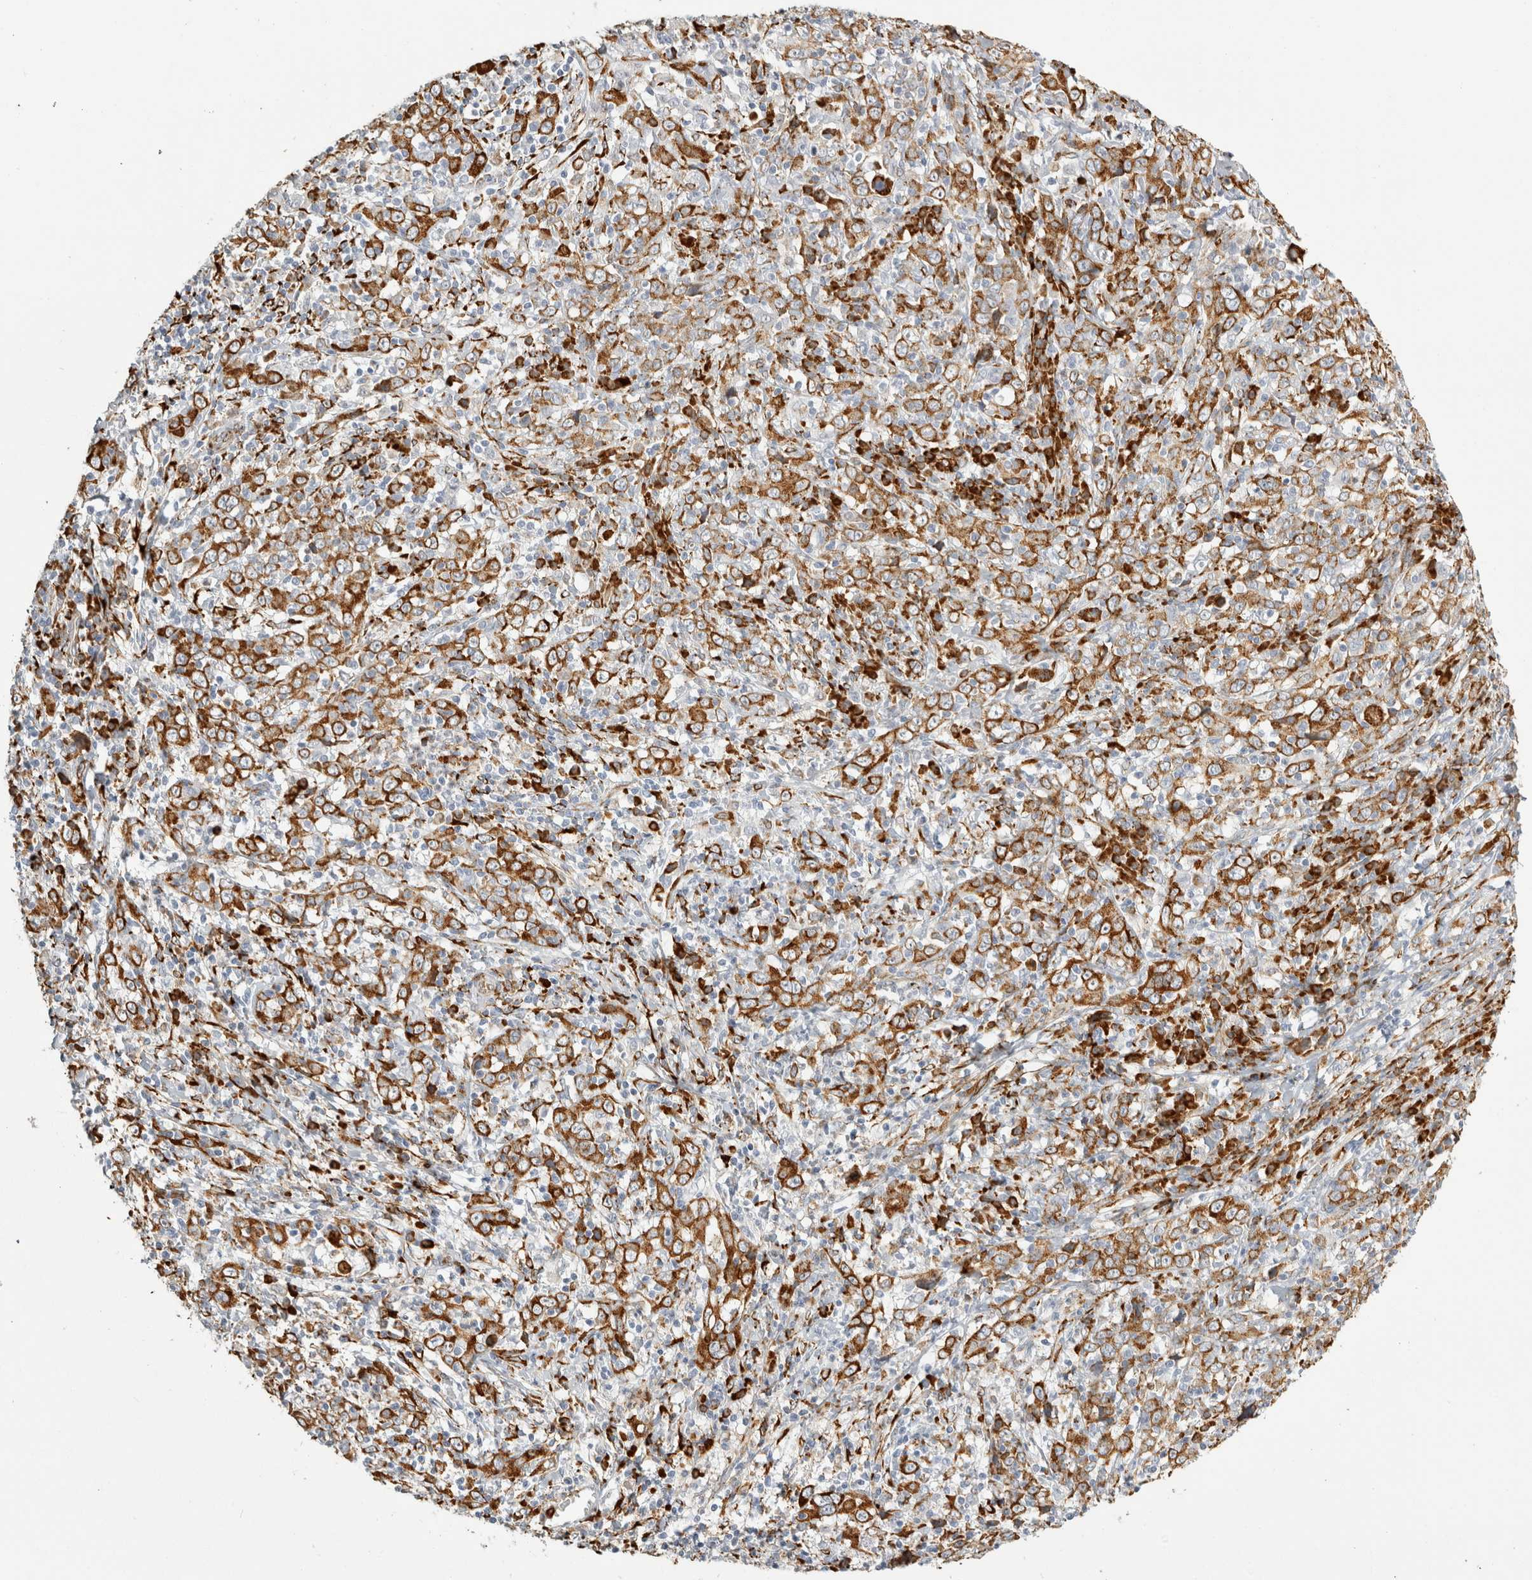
{"staining": {"intensity": "strong", "quantity": ">75%", "location": "cytoplasmic/membranous"}, "tissue": "cervical cancer", "cell_type": "Tumor cells", "image_type": "cancer", "snomed": [{"axis": "morphology", "description": "Squamous cell carcinoma, NOS"}, {"axis": "topography", "description": "Cervix"}], "caption": "DAB (3,3'-diaminobenzidine) immunohistochemical staining of cervical cancer (squamous cell carcinoma) shows strong cytoplasmic/membranous protein expression in approximately >75% of tumor cells.", "gene": "OSTN", "patient": {"sex": "female", "age": 46}}